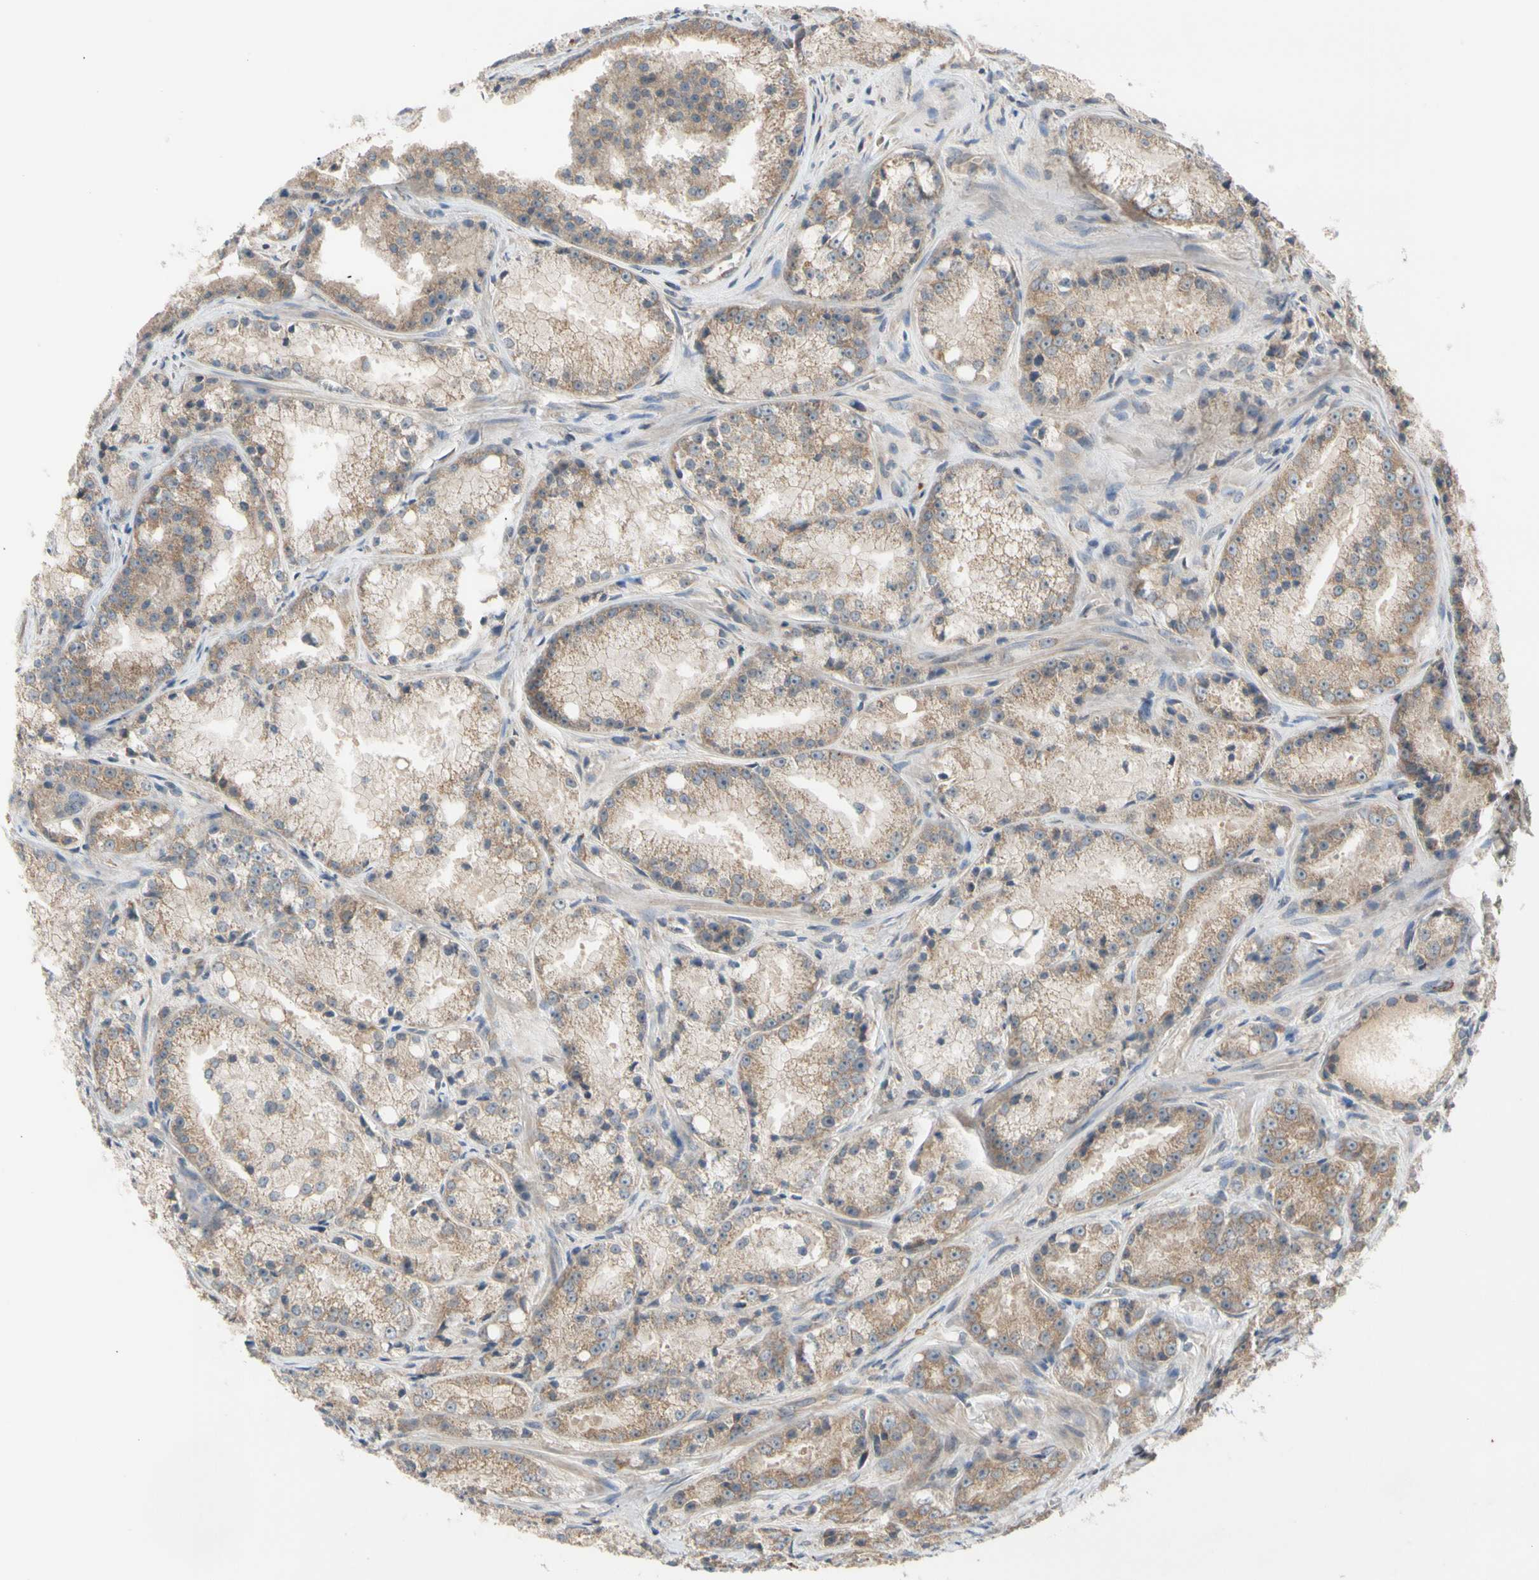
{"staining": {"intensity": "moderate", "quantity": ">75%", "location": "cytoplasmic/membranous"}, "tissue": "prostate cancer", "cell_type": "Tumor cells", "image_type": "cancer", "snomed": [{"axis": "morphology", "description": "Adenocarcinoma, Low grade"}, {"axis": "topography", "description": "Prostate"}], "caption": "This is an image of IHC staining of prostate low-grade adenocarcinoma, which shows moderate positivity in the cytoplasmic/membranous of tumor cells.", "gene": "MBTPS2", "patient": {"sex": "male", "age": 64}}